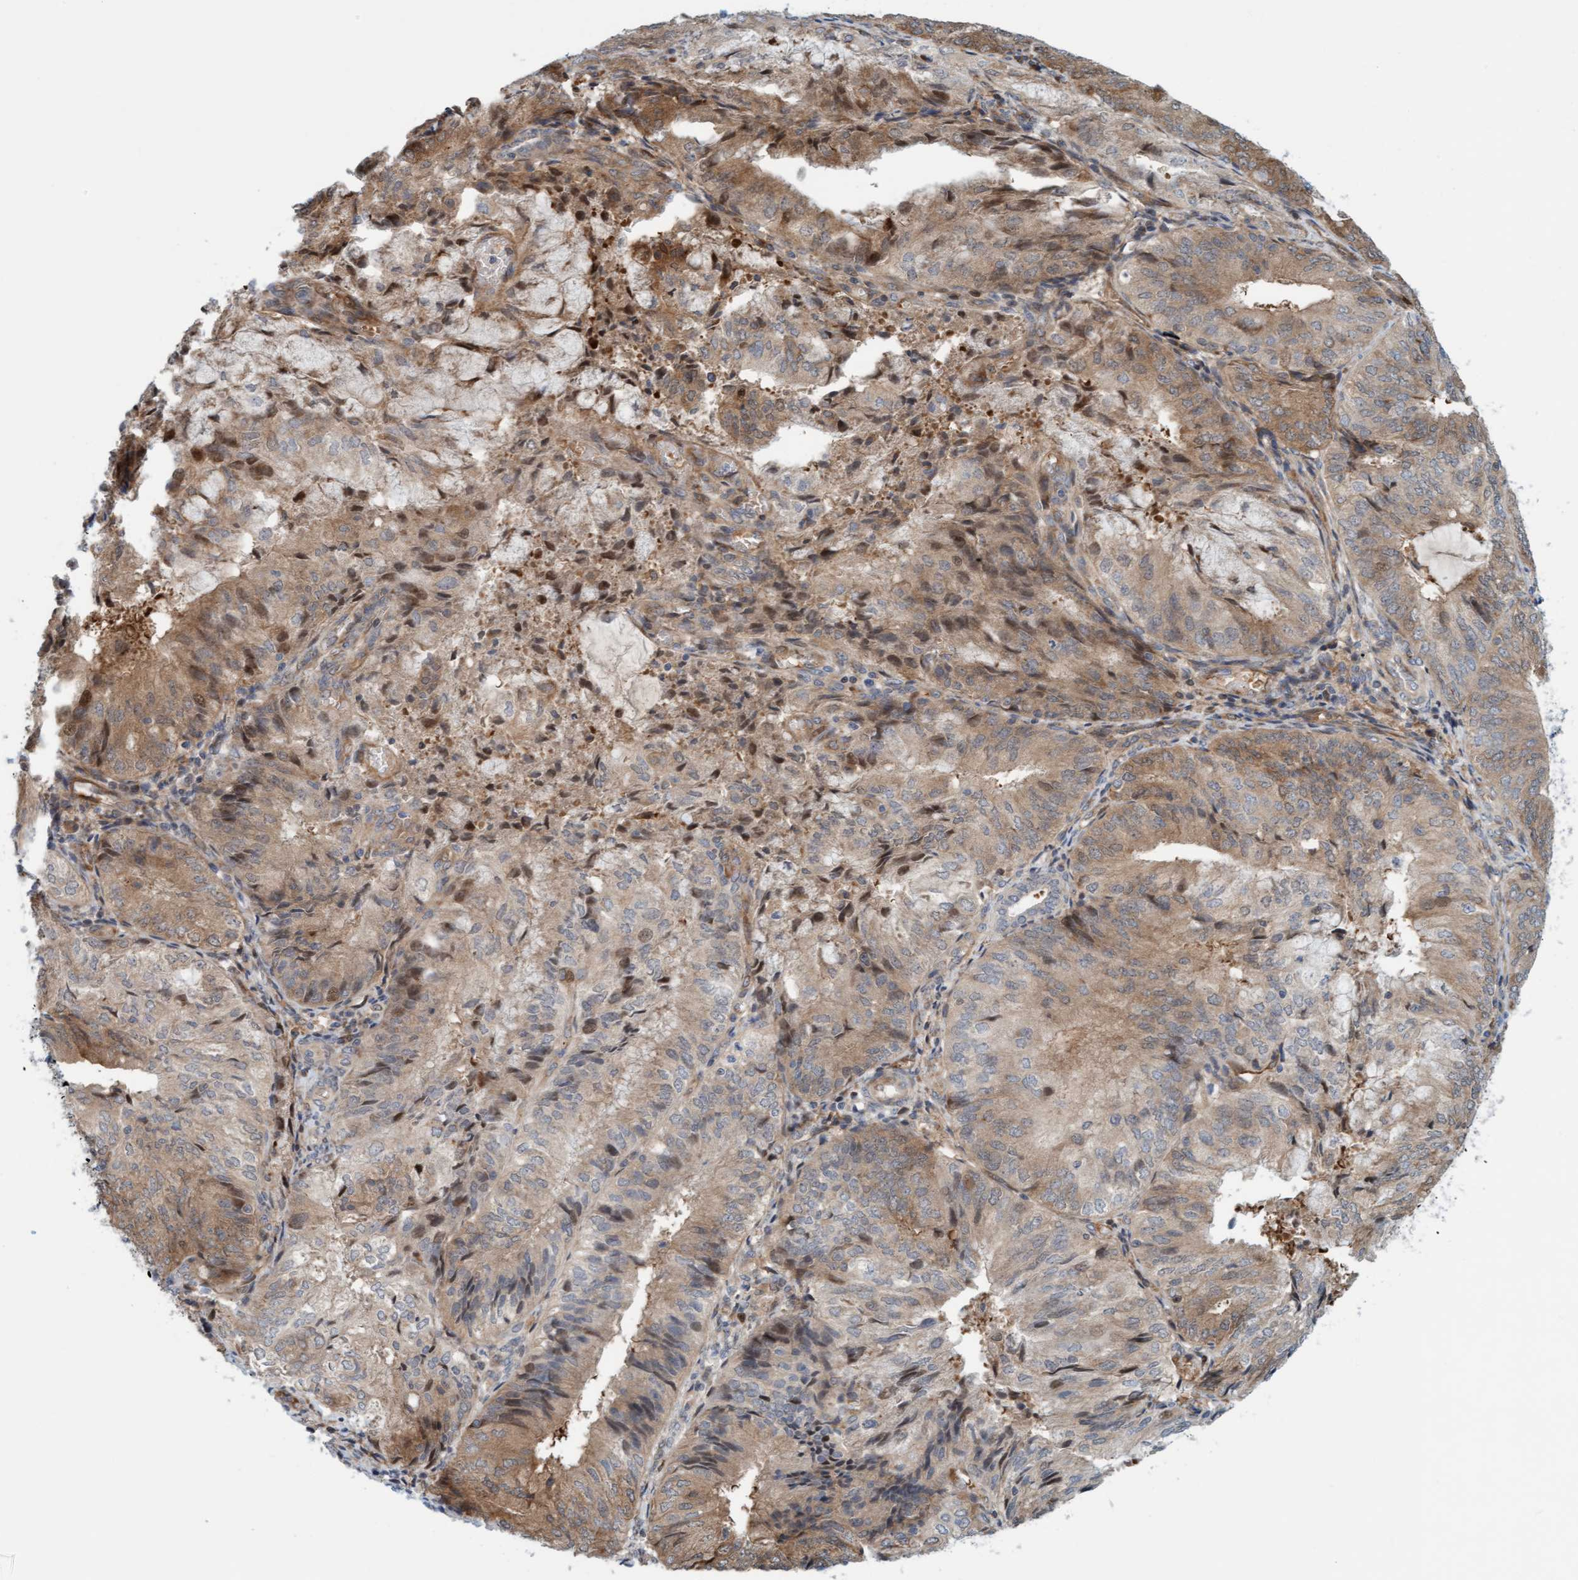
{"staining": {"intensity": "moderate", "quantity": "25%-75%", "location": "cytoplasmic/membranous,nuclear"}, "tissue": "endometrial cancer", "cell_type": "Tumor cells", "image_type": "cancer", "snomed": [{"axis": "morphology", "description": "Adenocarcinoma, NOS"}, {"axis": "topography", "description": "Endometrium"}], "caption": "Endometrial cancer (adenocarcinoma) stained for a protein (brown) displays moderate cytoplasmic/membranous and nuclear positive positivity in approximately 25%-75% of tumor cells.", "gene": "EIF4EBP1", "patient": {"sex": "female", "age": 81}}